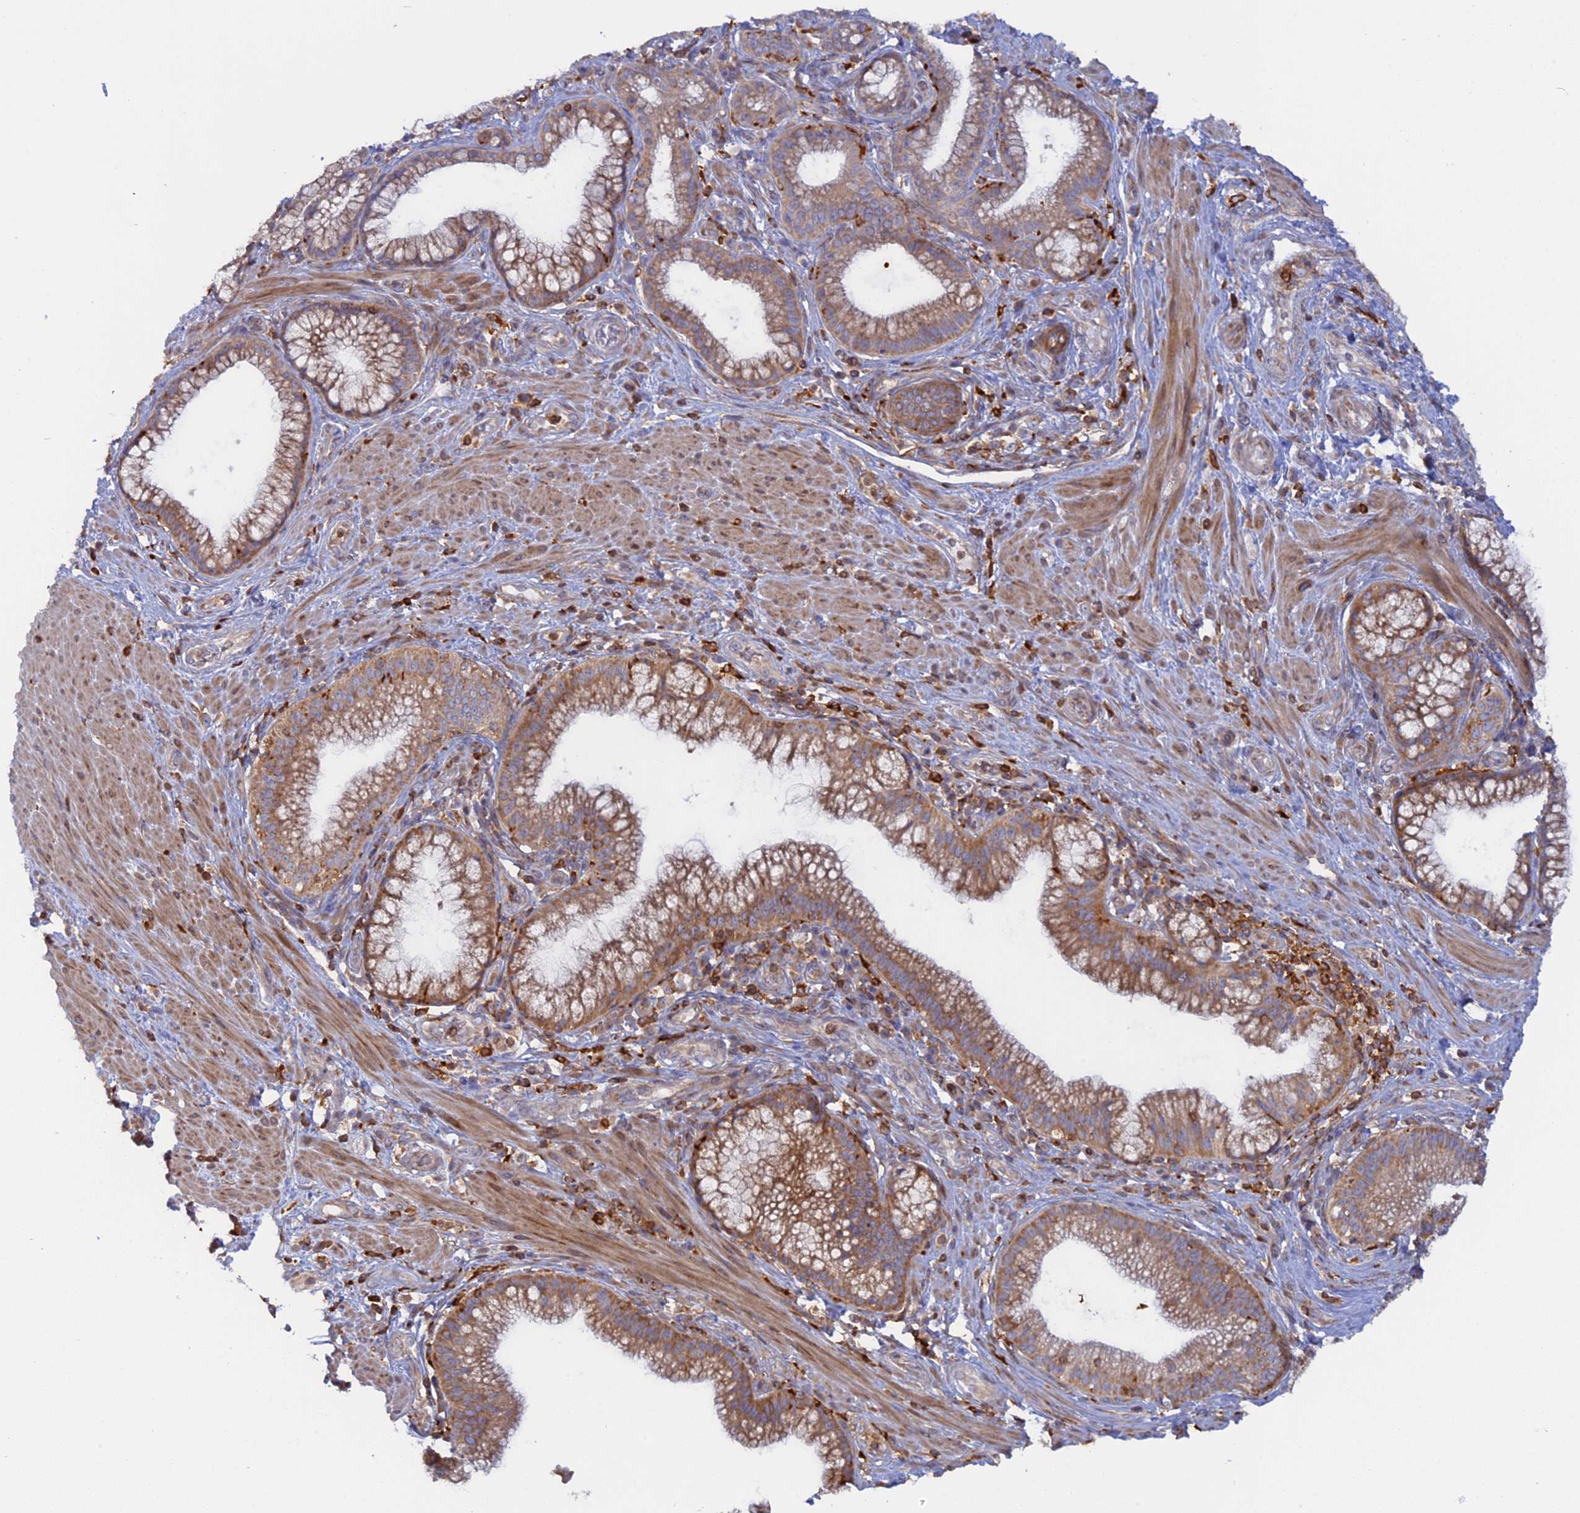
{"staining": {"intensity": "moderate", "quantity": ">75%", "location": "cytoplasmic/membranous"}, "tissue": "pancreatic cancer", "cell_type": "Tumor cells", "image_type": "cancer", "snomed": [{"axis": "morphology", "description": "Adenocarcinoma, NOS"}, {"axis": "topography", "description": "Pancreas"}], "caption": "Tumor cells demonstrate medium levels of moderate cytoplasmic/membranous positivity in approximately >75% of cells in human pancreatic cancer.", "gene": "GMIP", "patient": {"sex": "male", "age": 72}}